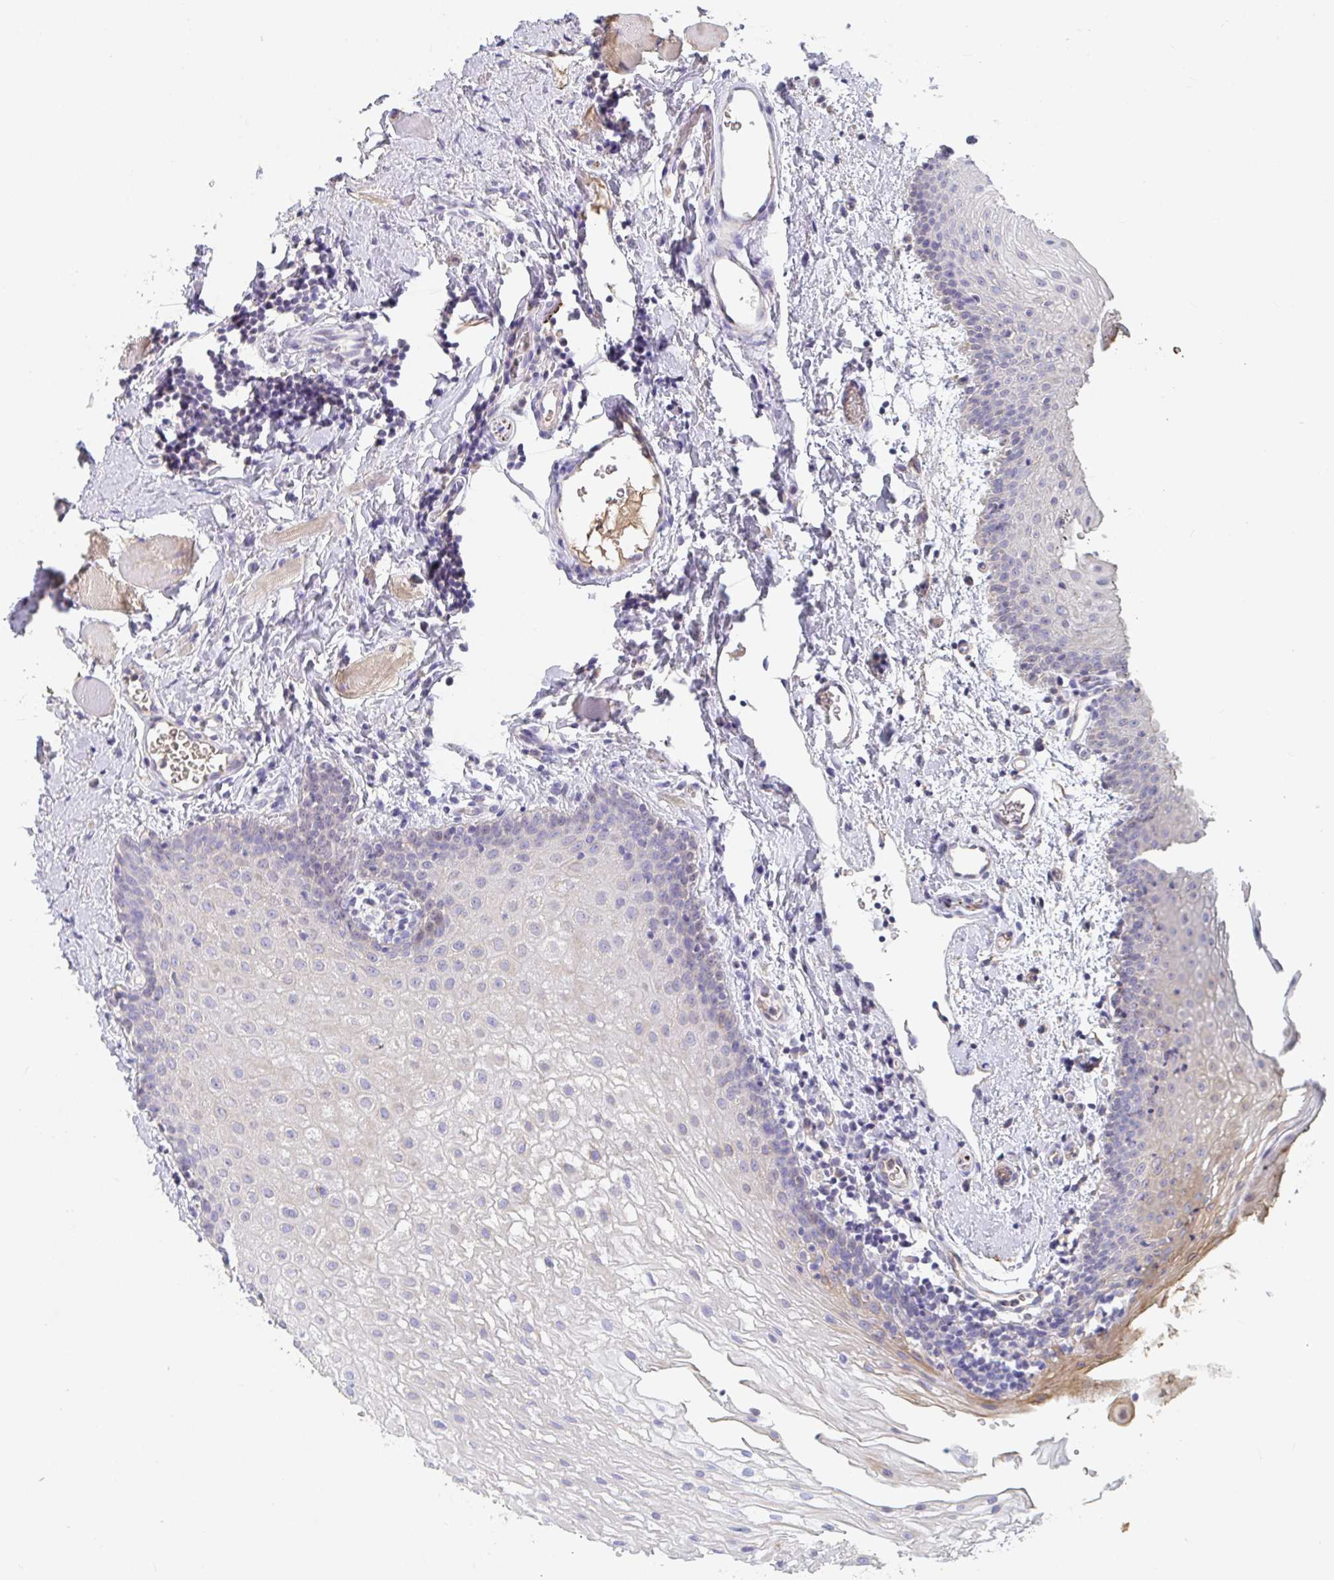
{"staining": {"intensity": "moderate", "quantity": "<25%", "location": "cytoplasmic/membranous"}, "tissue": "oral mucosa", "cell_type": "Squamous epithelial cells", "image_type": "normal", "snomed": [{"axis": "morphology", "description": "Normal tissue, NOS"}, {"axis": "morphology", "description": "Squamous cell carcinoma, NOS"}, {"axis": "topography", "description": "Oral tissue"}, {"axis": "topography", "description": "Head-Neck"}], "caption": "Immunohistochemistry staining of benign oral mucosa, which reveals low levels of moderate cytoplasmic/membranous positivity in approximately <25% of squamous epithelial cells indicating moderate cytoplasmic/membranous protein staining. The staining was performed using DAB (3,3'-diaminobenzidine) (brown) for protein detection and nuclei were counterstained in hematoxylin (blue).", "gene": "ANO5", "patient": {"sex": "male", "age": 58}}